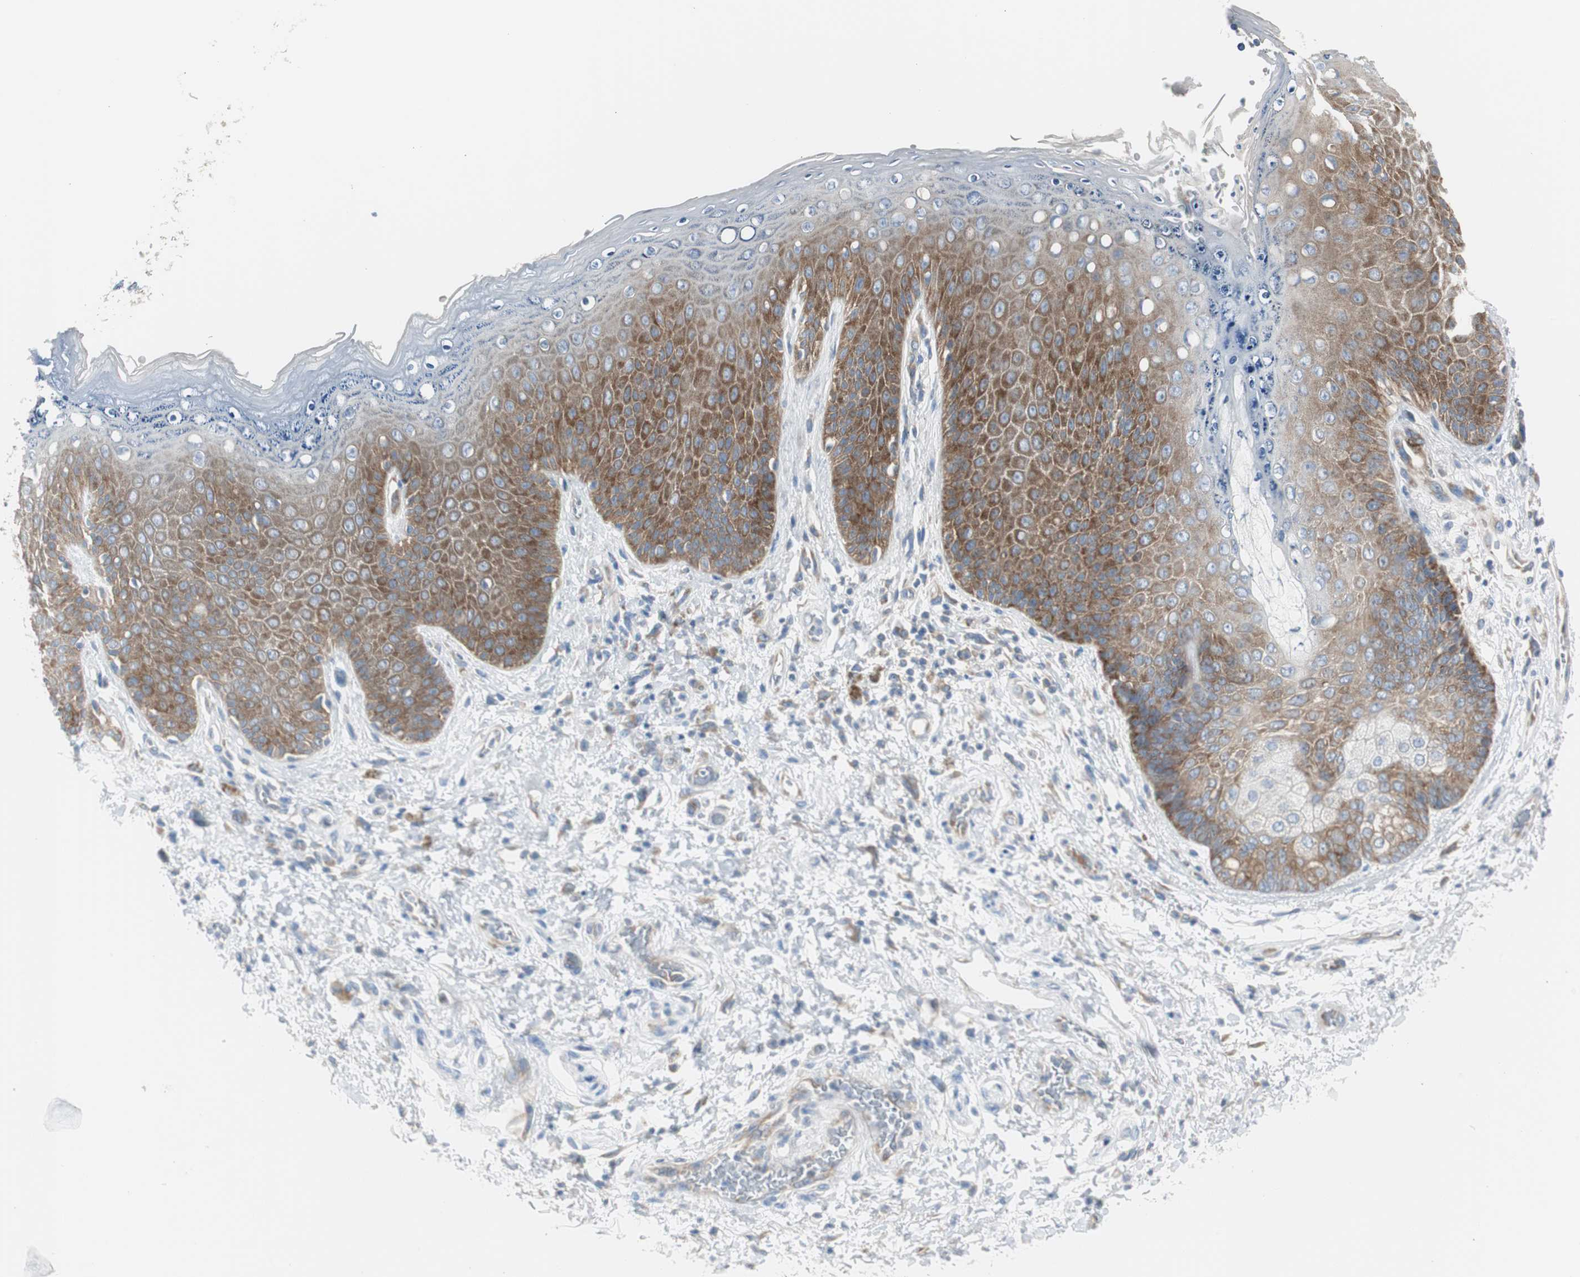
{"staining": {"intensity": "strong", "quantity": ">75%", "location": "cytoplasmic/membranous"}, "tissue": "skin", "cell_type": "Epidermal cells", "image_type": "normal", "snomed": [{"axis": "morphology", "description": "Normal tissue, NOS"}, {"axis": "topography", "description": "Anal"}], "caption": "Skin stained for a protein (brown) demonstrates strong cytoplasmic/membranous positive expression in approximately >75% of epidermal cells.", "gene": "RPS12", "patient": {"sex": "female", "age": 46}}